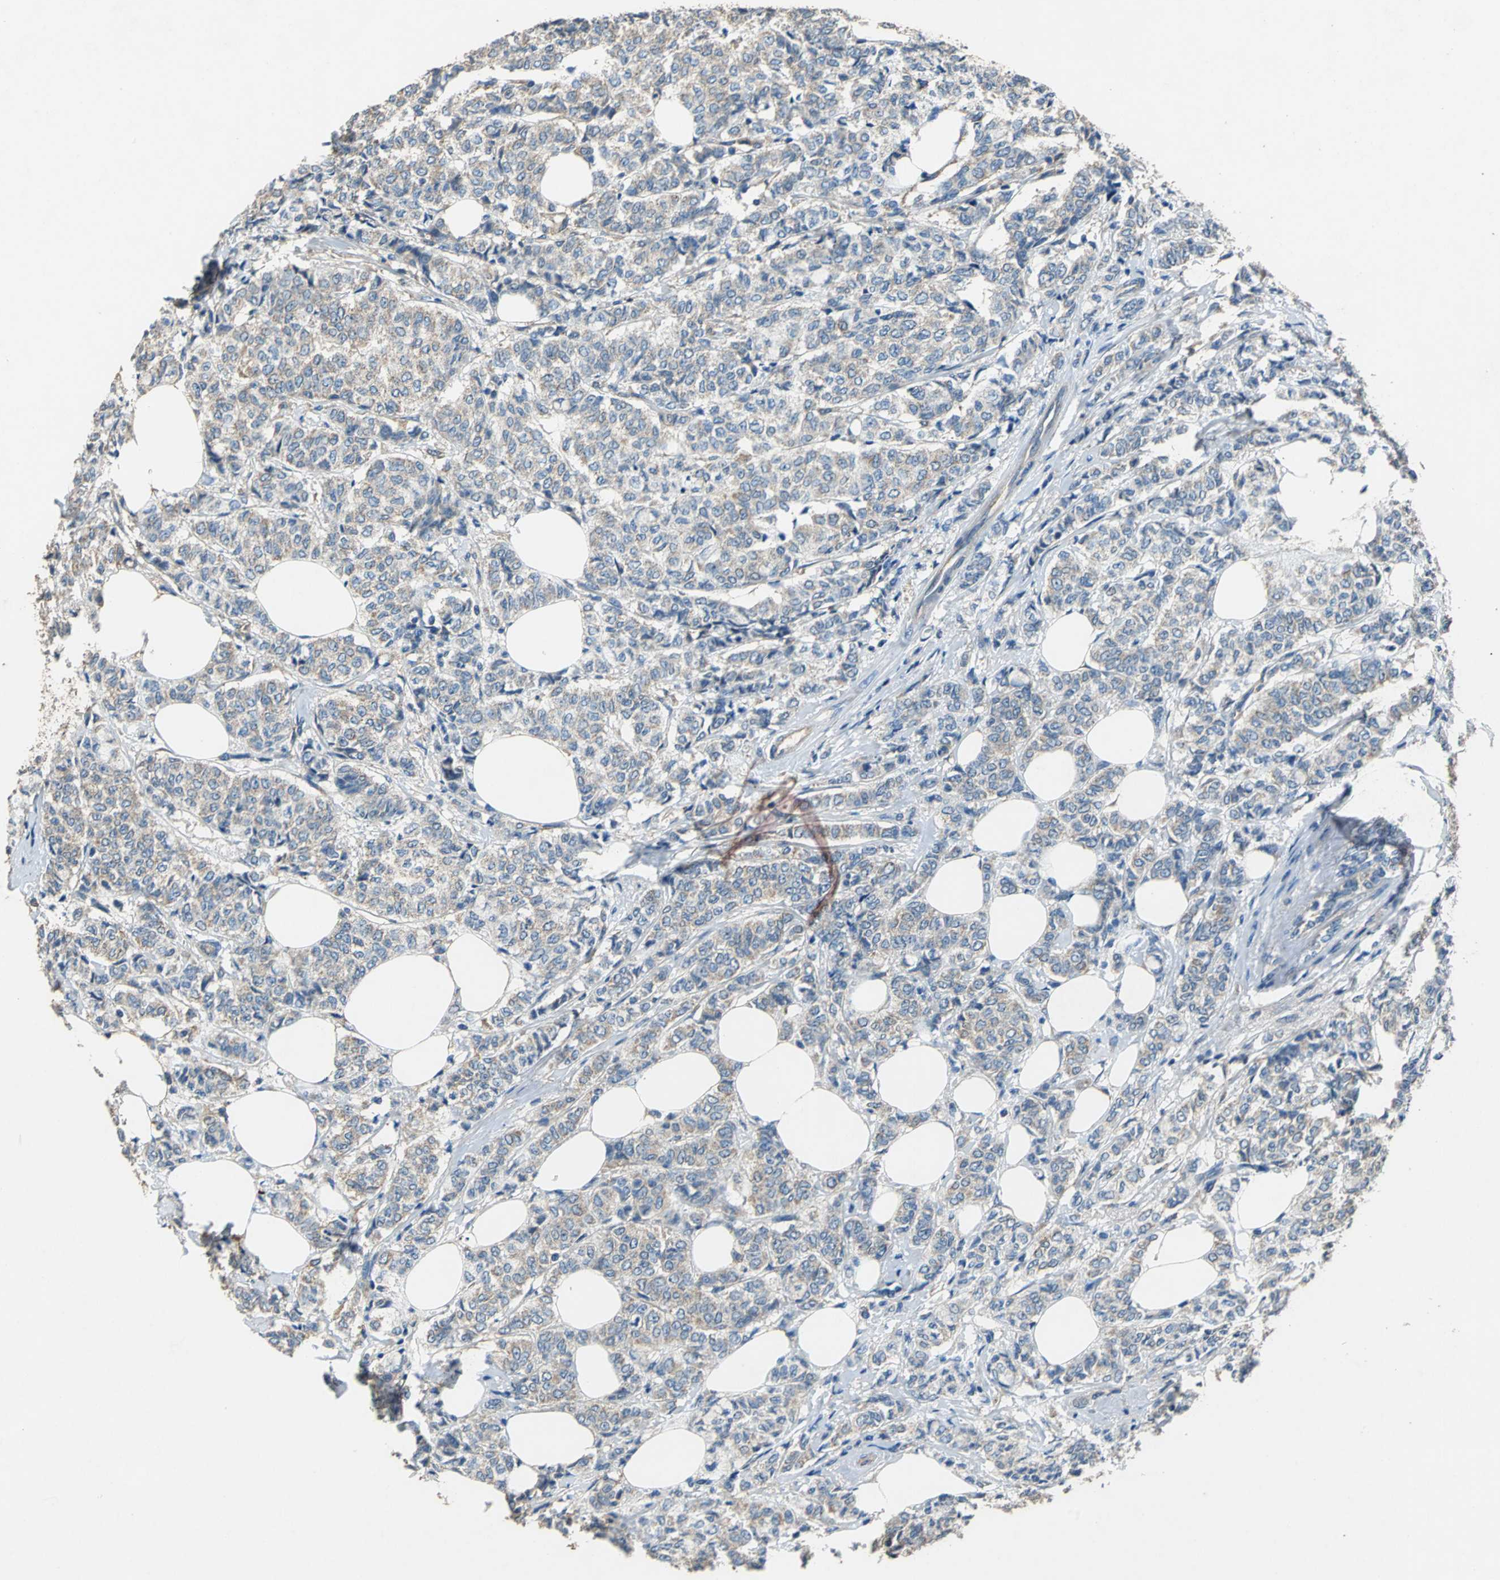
{"staining": {"intensity": "weak", "quantity": ">75%", "location": "cytoplasmic/membranous"}, "tissue": "breast cancer", "cell_type": "Tumor cells", "image_type": "cancer", "snomed": [{"axis": "morphology", "description": "Lobular carcinoma"}, {"axis": "topography", "description": "Breast"}], "caption": "Protein expression analysis of breast cancer (lobular carcinoma) demonstrates weak cytoplasmic/membranous expression in approximately >75% of tumor cells. The staining is performed using DAB brown chromogen to label protein expression. The nuclei are counter-stained blue using hematoxylin.", "gene": "HEPH", "patient": {"sex": "female", "age": 60}}